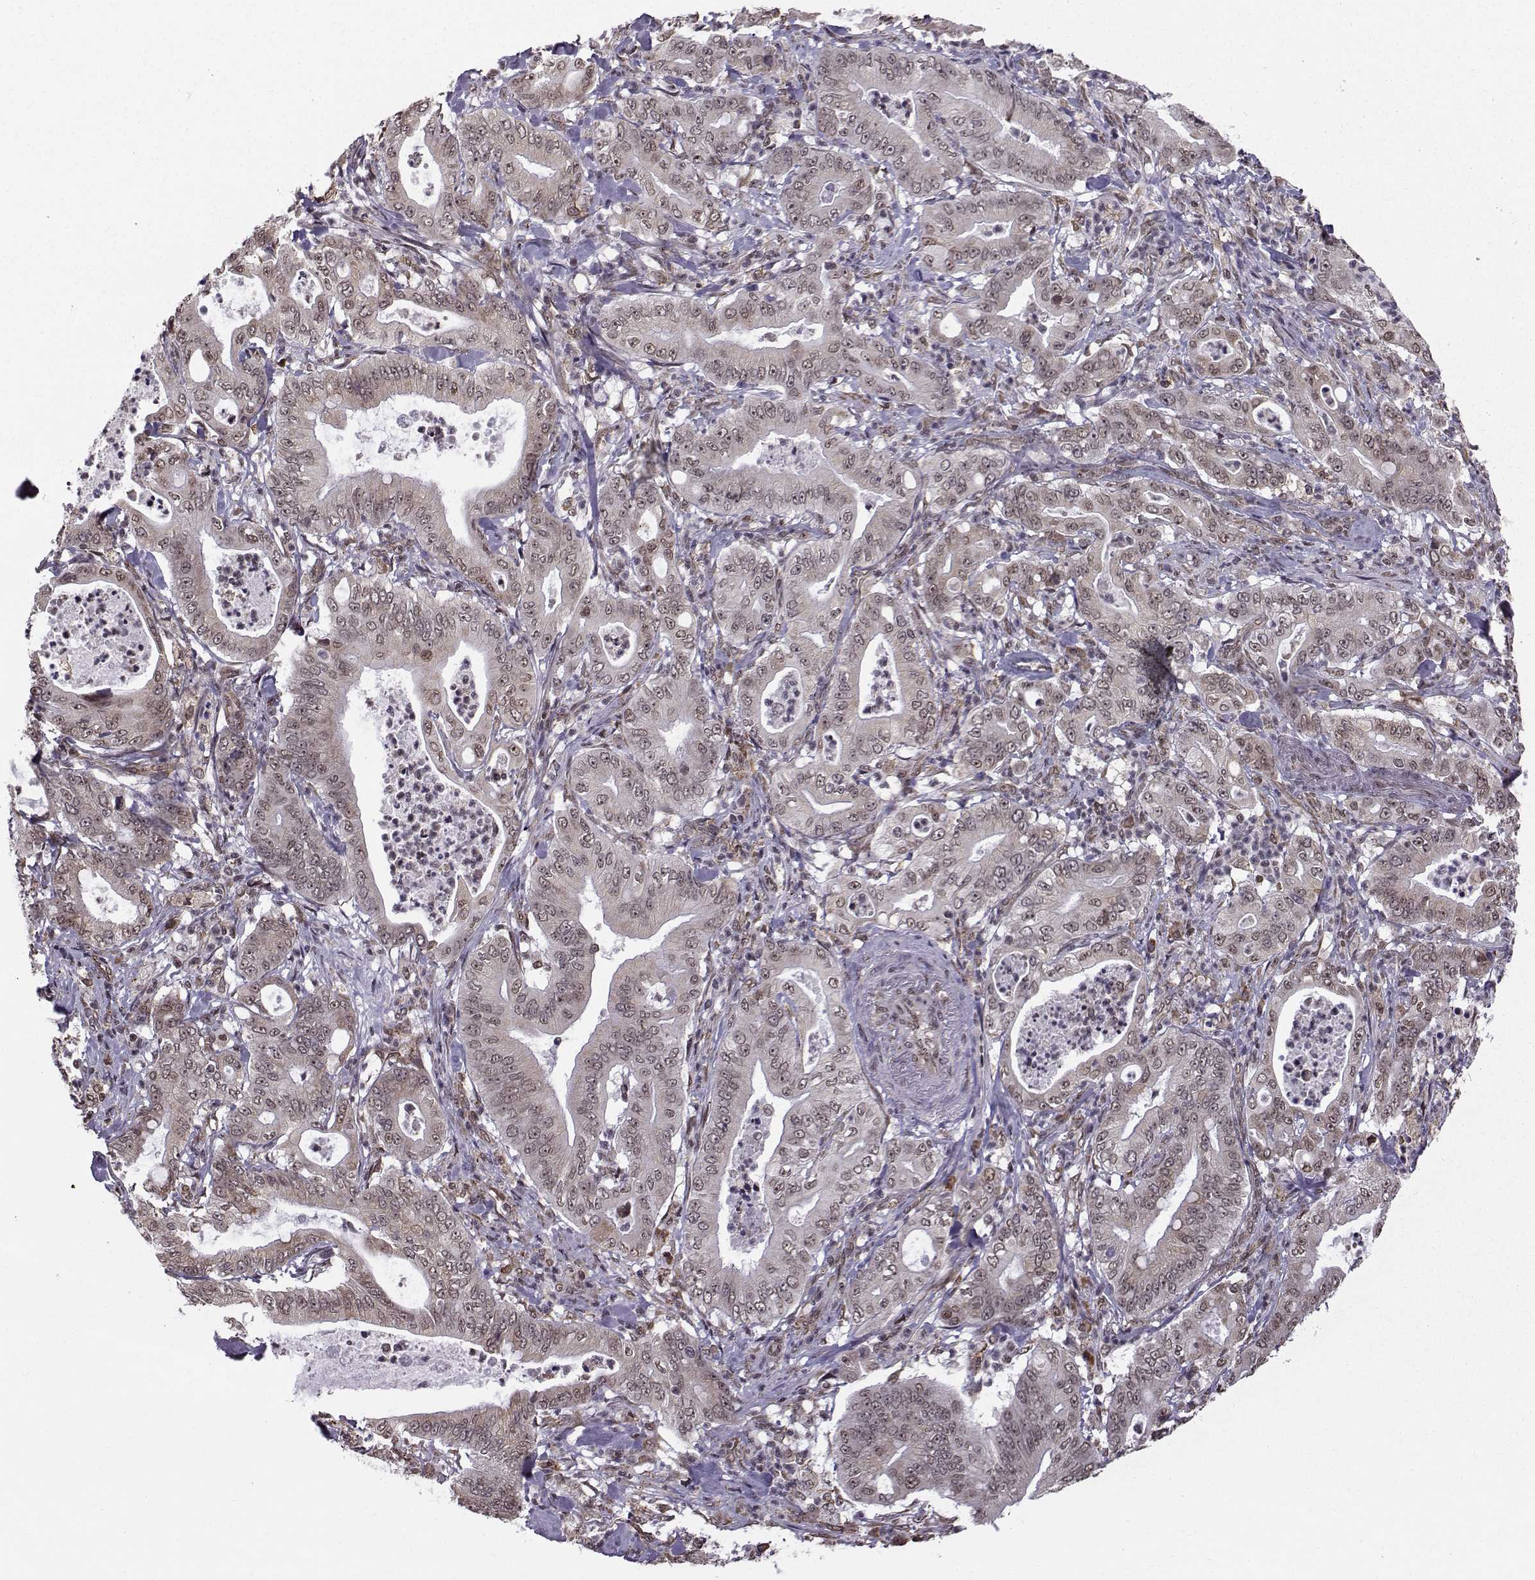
{"staining": {"intensity": "weak", "quantity": "25%-75%", "location": "cytoplasmic/membranous"}, "tissue": "pancreatic cancer", "cell_type": "Tumor cells", "image_type": "cancer", "snomed": [{"axis": "morphology", "description": "Adenocarcinoma, NOS"}, {"axis": "topography", "description": "Pancreas"}], "caption": "IHC of pancreatic adenocarcinoma demonstrates low levels of weak cytoplasmic/membranous expression in approximately 25%-75% of tumor cells.", "gene": "EZH1", "patient": {"sex": "male", "age": 71}}